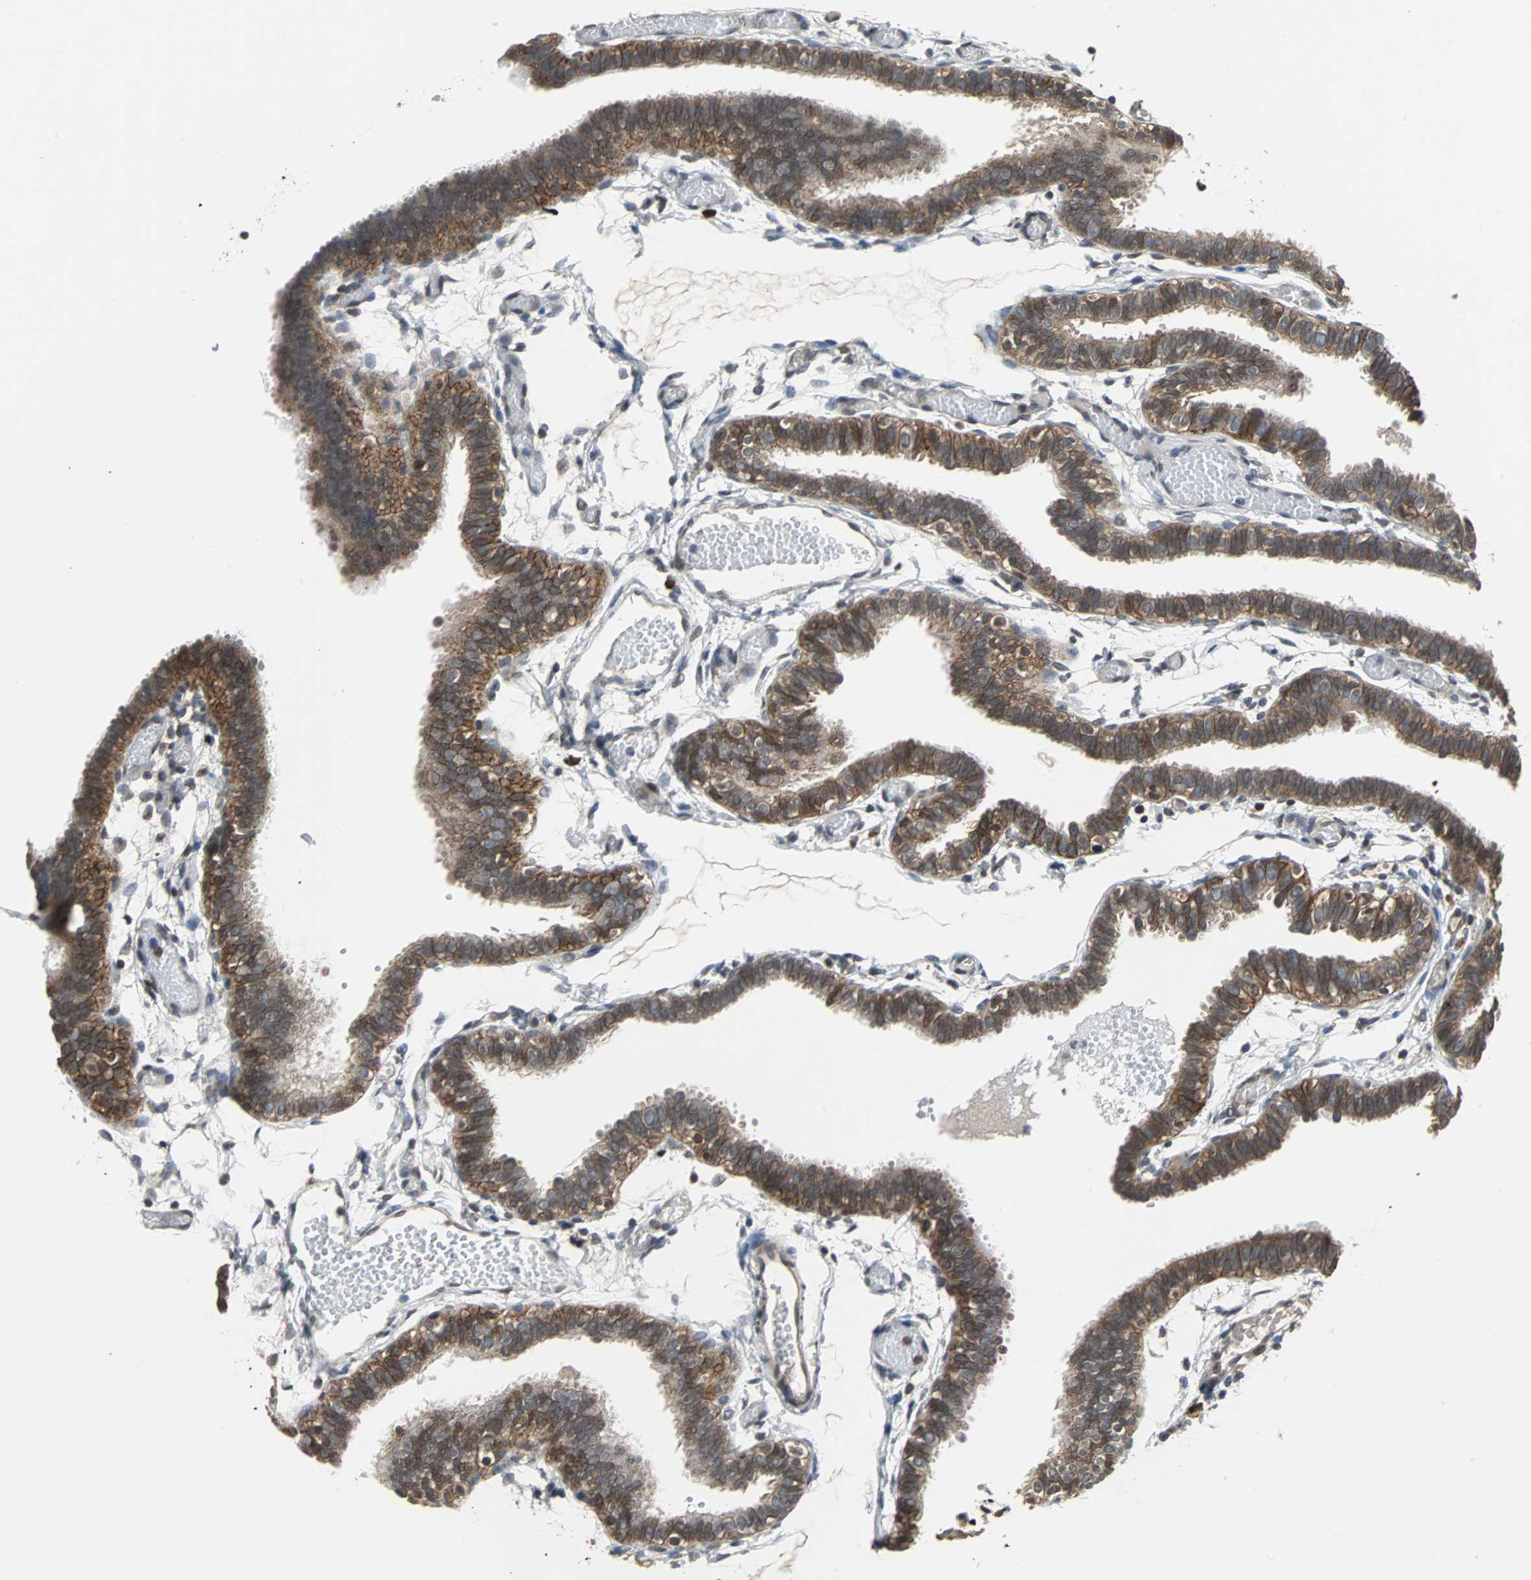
{"staining": {"intensity": "moderate", "quantity": ">75%", "location": "cytoplasmic/membranous"}, "tissue": "fallopian tube", "cell_type": "Glandular cells", "image_type": "normal", "snomed": [{"axis": "morphology", "description": "Normal tissue, NOS"}, {"axis": "topography", "description": "Fallopian tube"}], "caption": "Brown immunohistochemical staining in benign human fallopian tube reveals moderate cytoplasmic/membranous positivity in about >75% of glandular cells.", "gene": "LSR", "patient": {"sex": "female", "age": 29}}